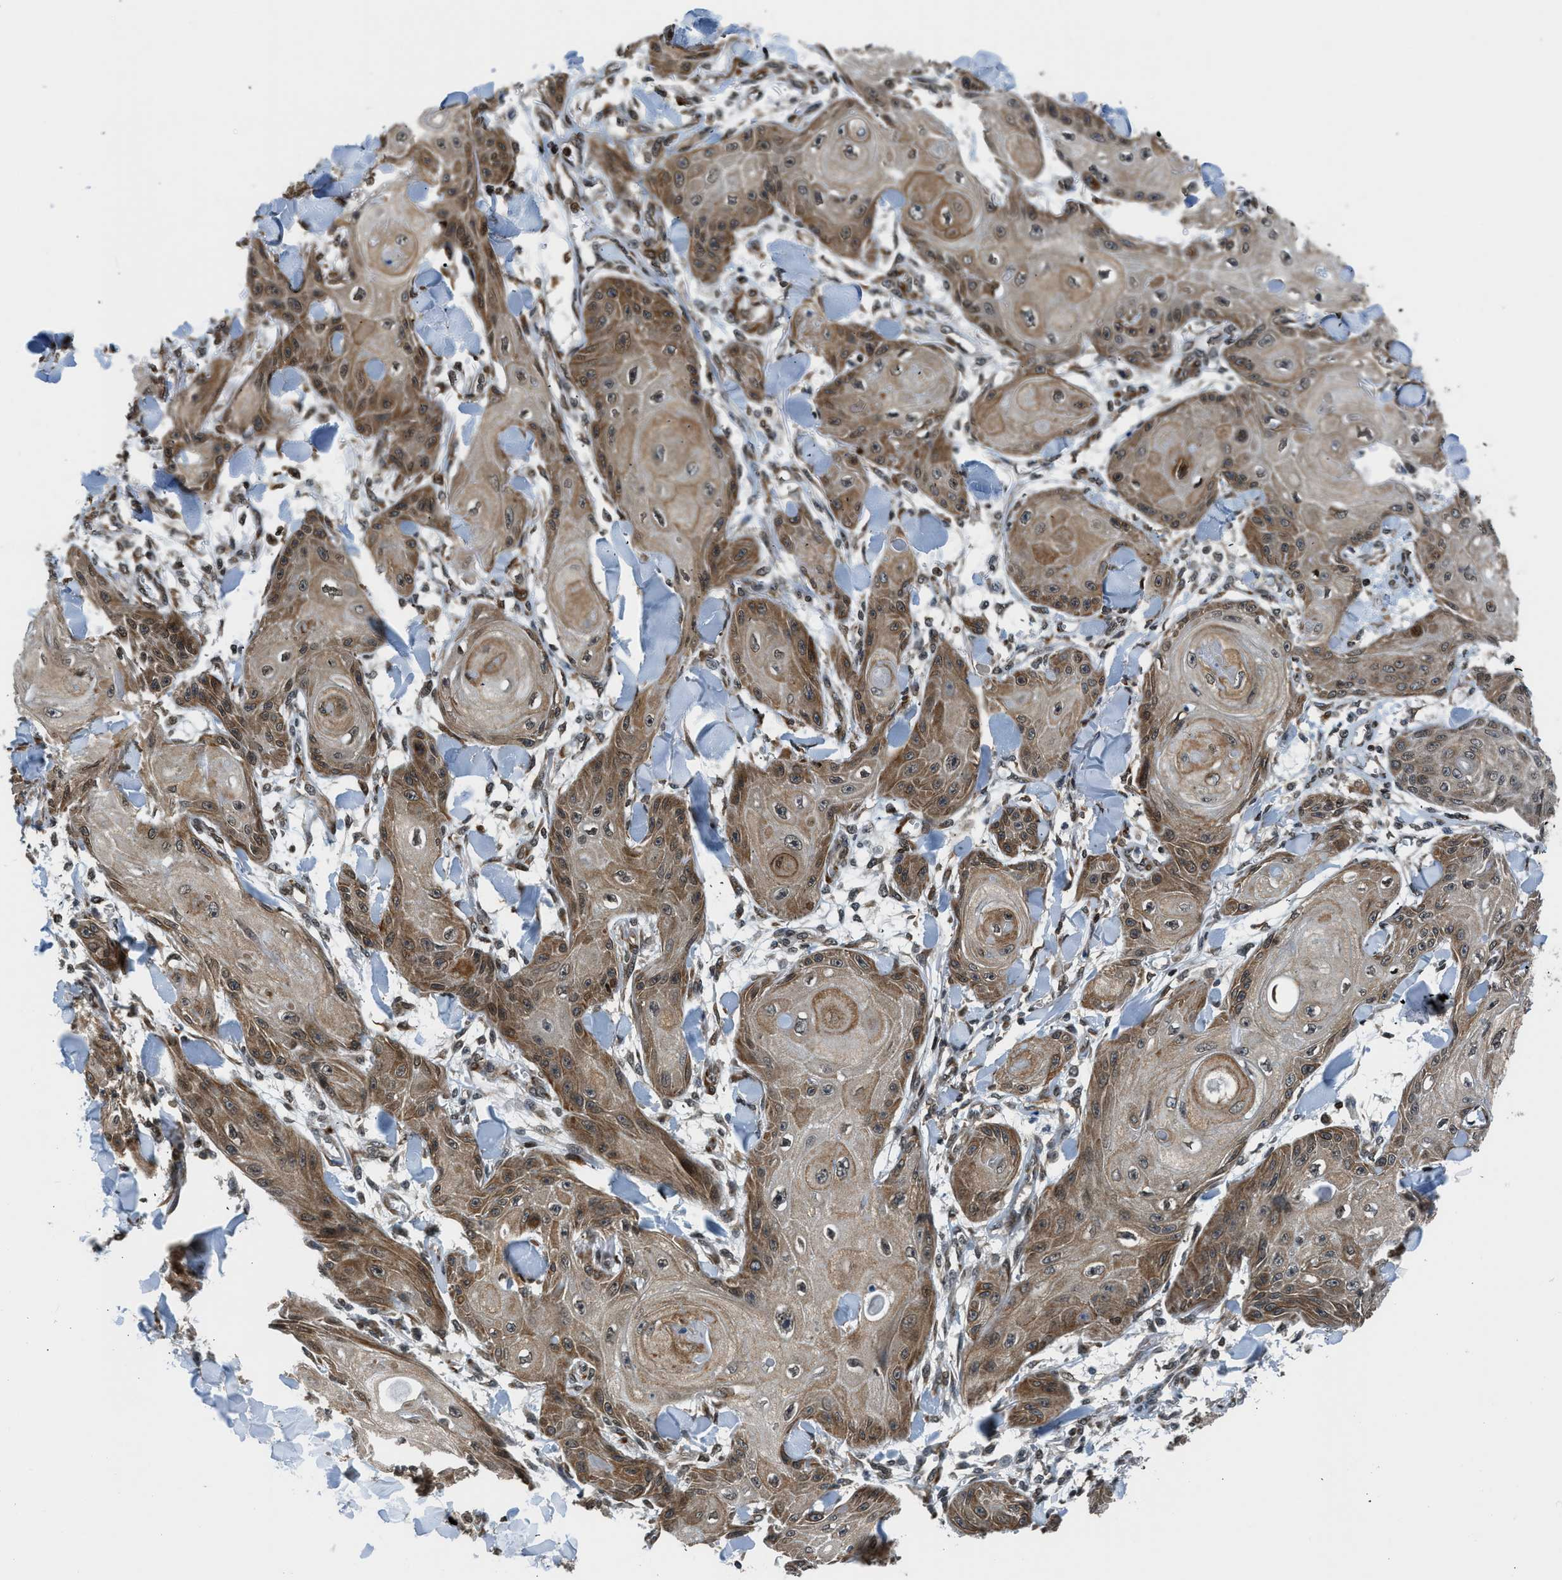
{"staining": {"intensity": "moderate", "quantity": ">75%", "location": "cytoplasmic/membranous"}, "tissue": "skin cancer", "cell_type": "Tumor cells", "image_type": "cancer", "snomed": [{"axis": "morphology", "description": "Squamous cell carcinoma, NOS"}, {"axis": "topography", "description": "Skin"}], "caption": "Immunohistochemical staining of skin cancer displays medium levels of moderate cytoplasmic/membranous positivity in about >75% of tumor cells.", "gene": "RETREG3", "patient": {"sex": "male", "age": 74}}